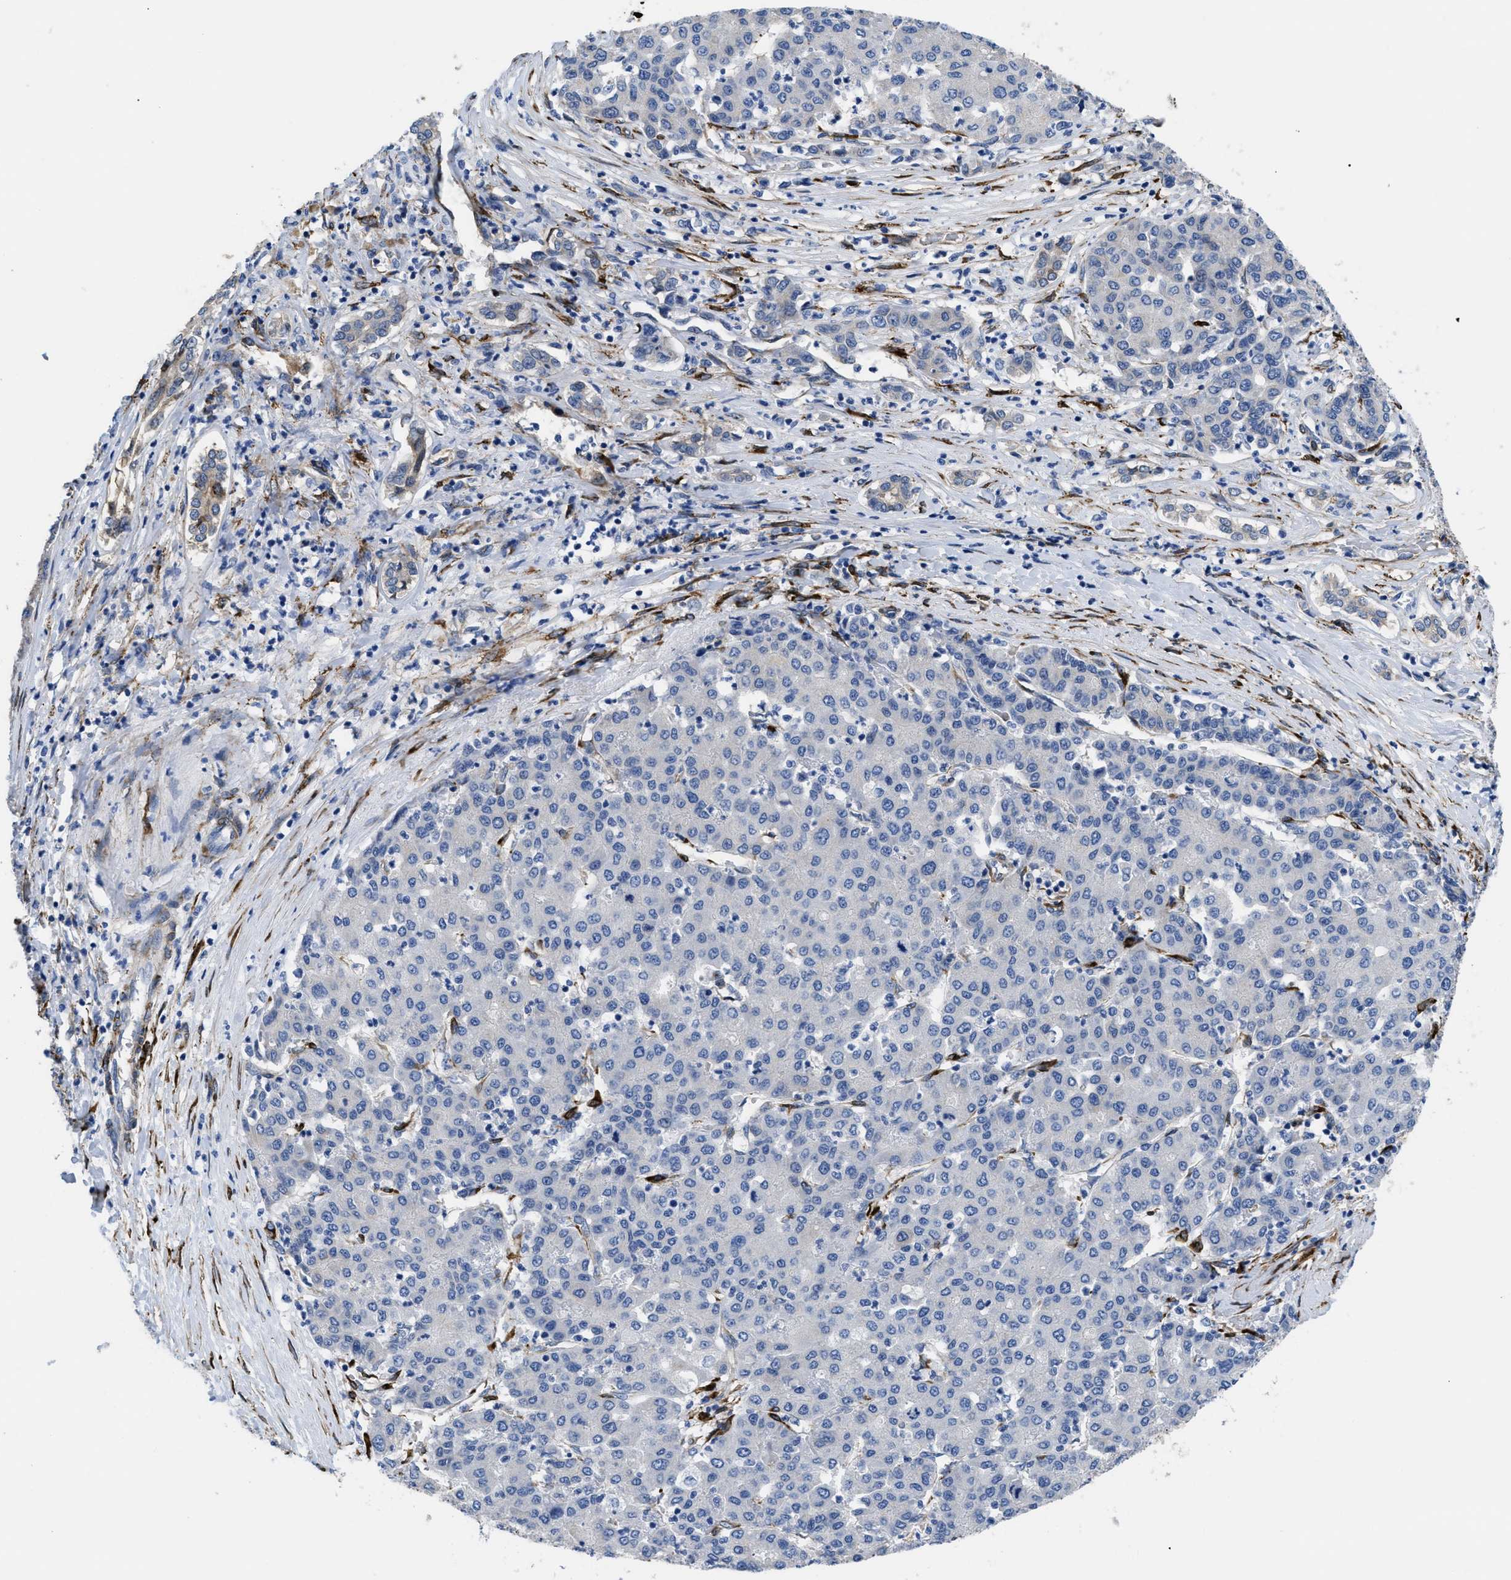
{"staining": {"intensity": "negative", "quantity": "none", "location": "none"}, "tissue": "liver cancer", "cell_type": "Tumor cells", "image_type": "cancer", "snomed": [{"axis": "morphology", "description": "Carcinoma, Hepatocellular, NOS"}, {"axis": "topography", "description": "Liver"}], "caption": "The photomicrograph displays no staining of tumor cells in liver cancer (hepatocellular carcinoma).", "gene": "SQLE", "patient": {"sex": "male", "age": 65}}